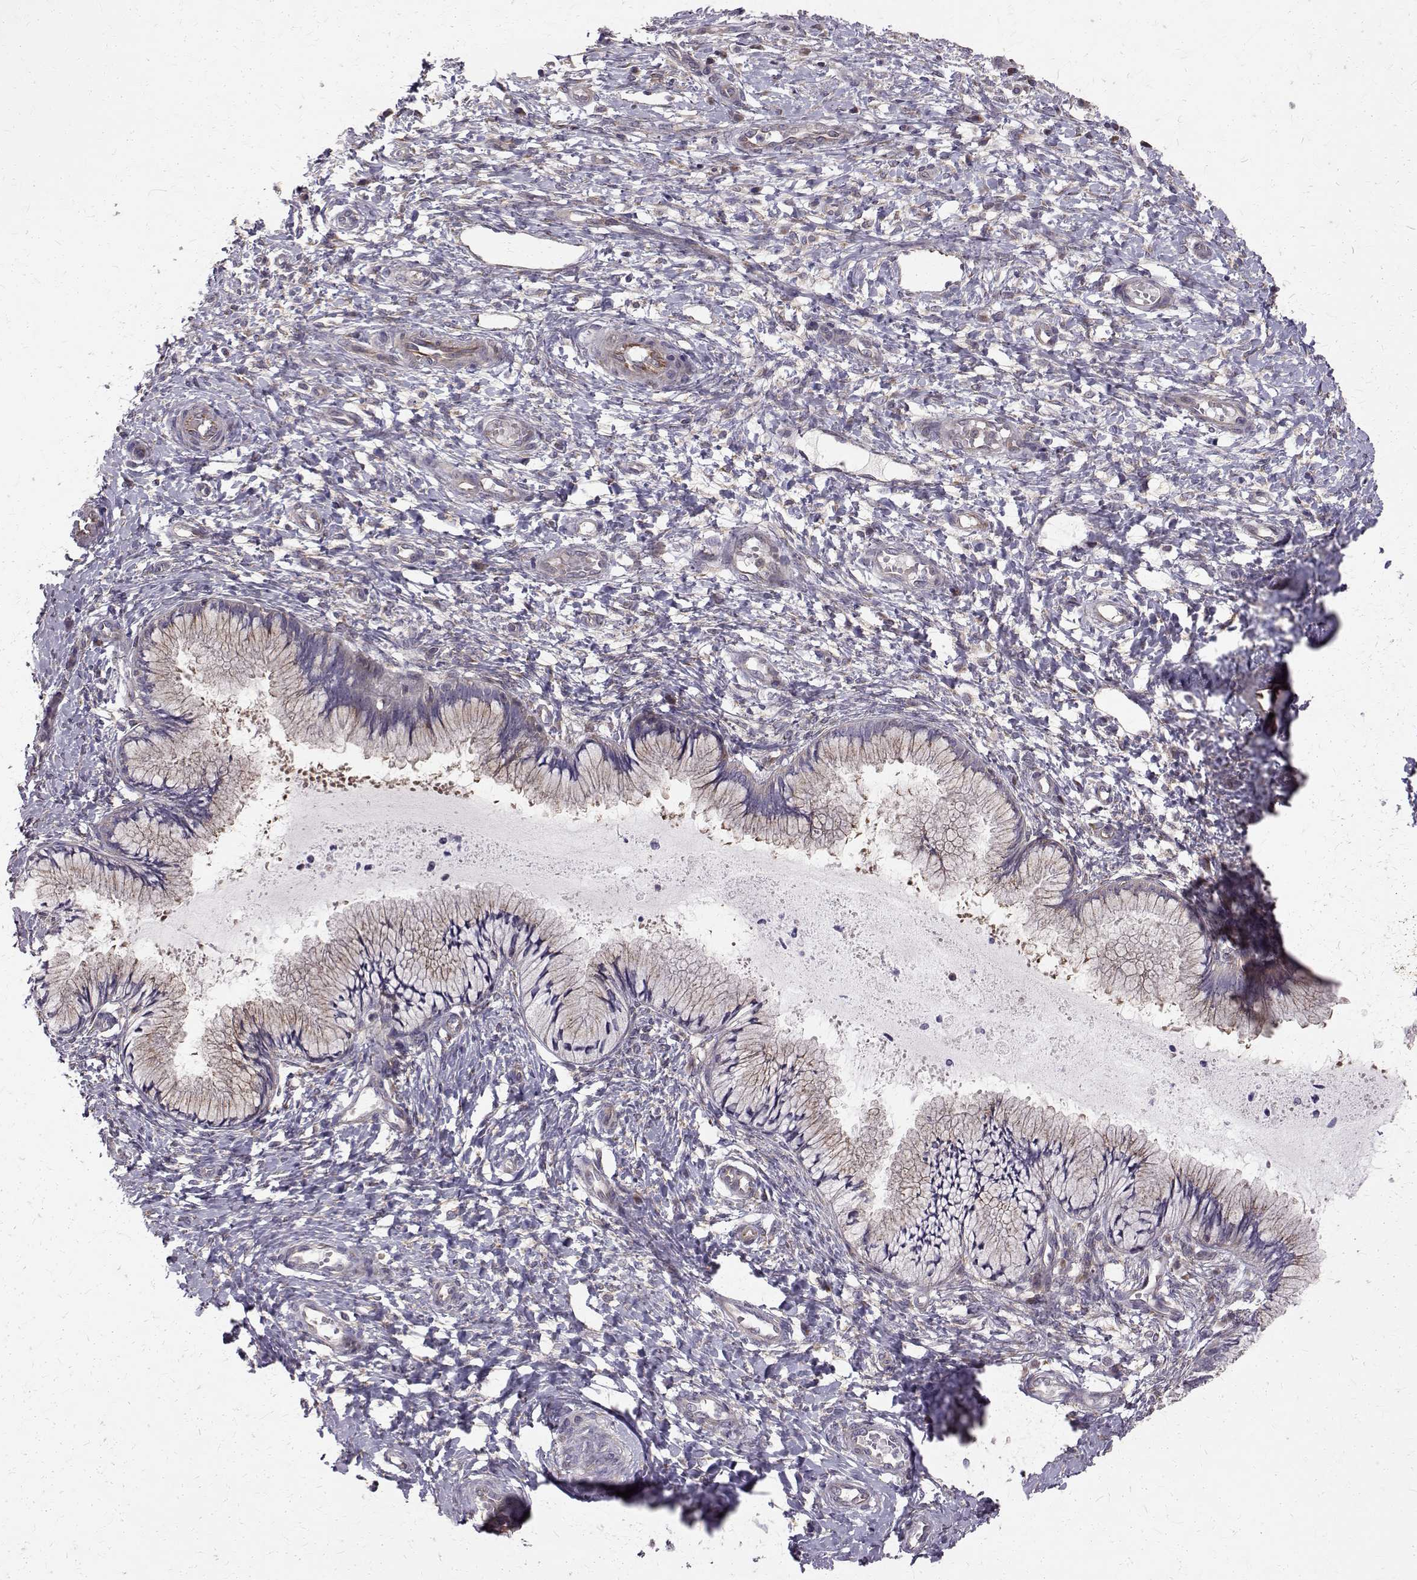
{"staining": {"intensity": "strong", "quantity": "25%-75%", "location": "cytoplasmic/membranous"}, "tissue": "cervix", "cell_type": "Glandular cells", "image_type": "normal", "snomed": [{"axis": "morphology", "description": "Normal tissue, NOS"}, {"axis": "topography", "description": "Cervix"}], "caption": "Immunohistochemistry (IHC) micrograph of benign human cervix stained for a protein (brown), which demonstrates high levels of strong cytoplasmic/membranous expression in approximately 25%-75% of glandular cells.", "gene": "ARFGAP1", "patient": {"sex": "female", "age": 37}}